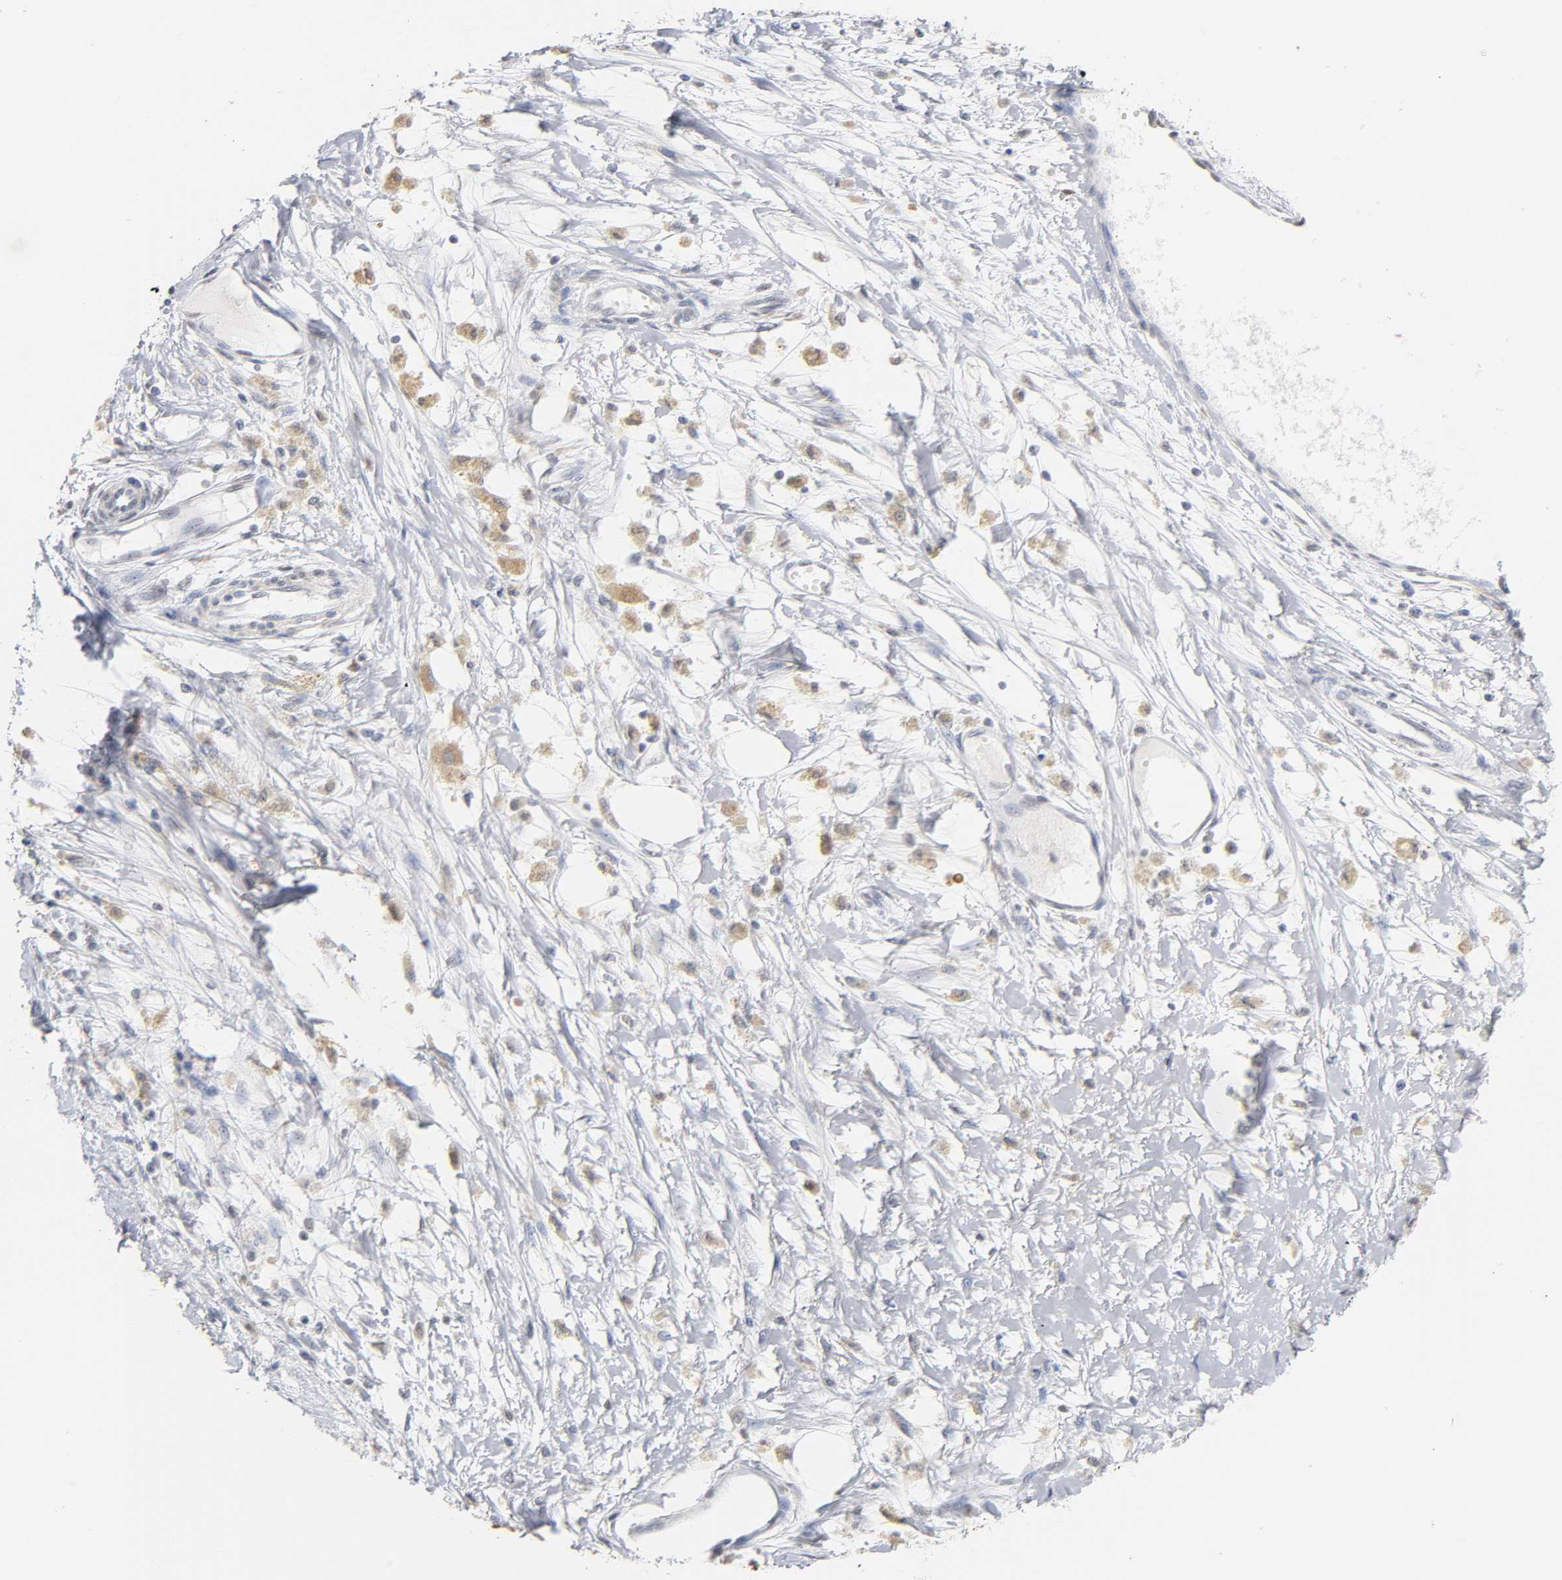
{"staining": {"intensity": "weak", "quantity": "<25%", "location": "cytoplasmic/membranous"}, "tissue": "melanoma", "cell_type": "Tumor cells", "image_type": "cancer", "snomed": [{"axis": "morphology", "description": "Malignant melanoma, Metastatic site"}, {"axis": "topography", "description": "Lymph node"}], "caption": "The image displays no significant expression in tumor cells of malignant melanoma (metastatic site). (DAB immunohistochemistry with hematoxylin counter stain).", "gene": "CRABP2", "patient": {"sex": "male", "age": 59}}